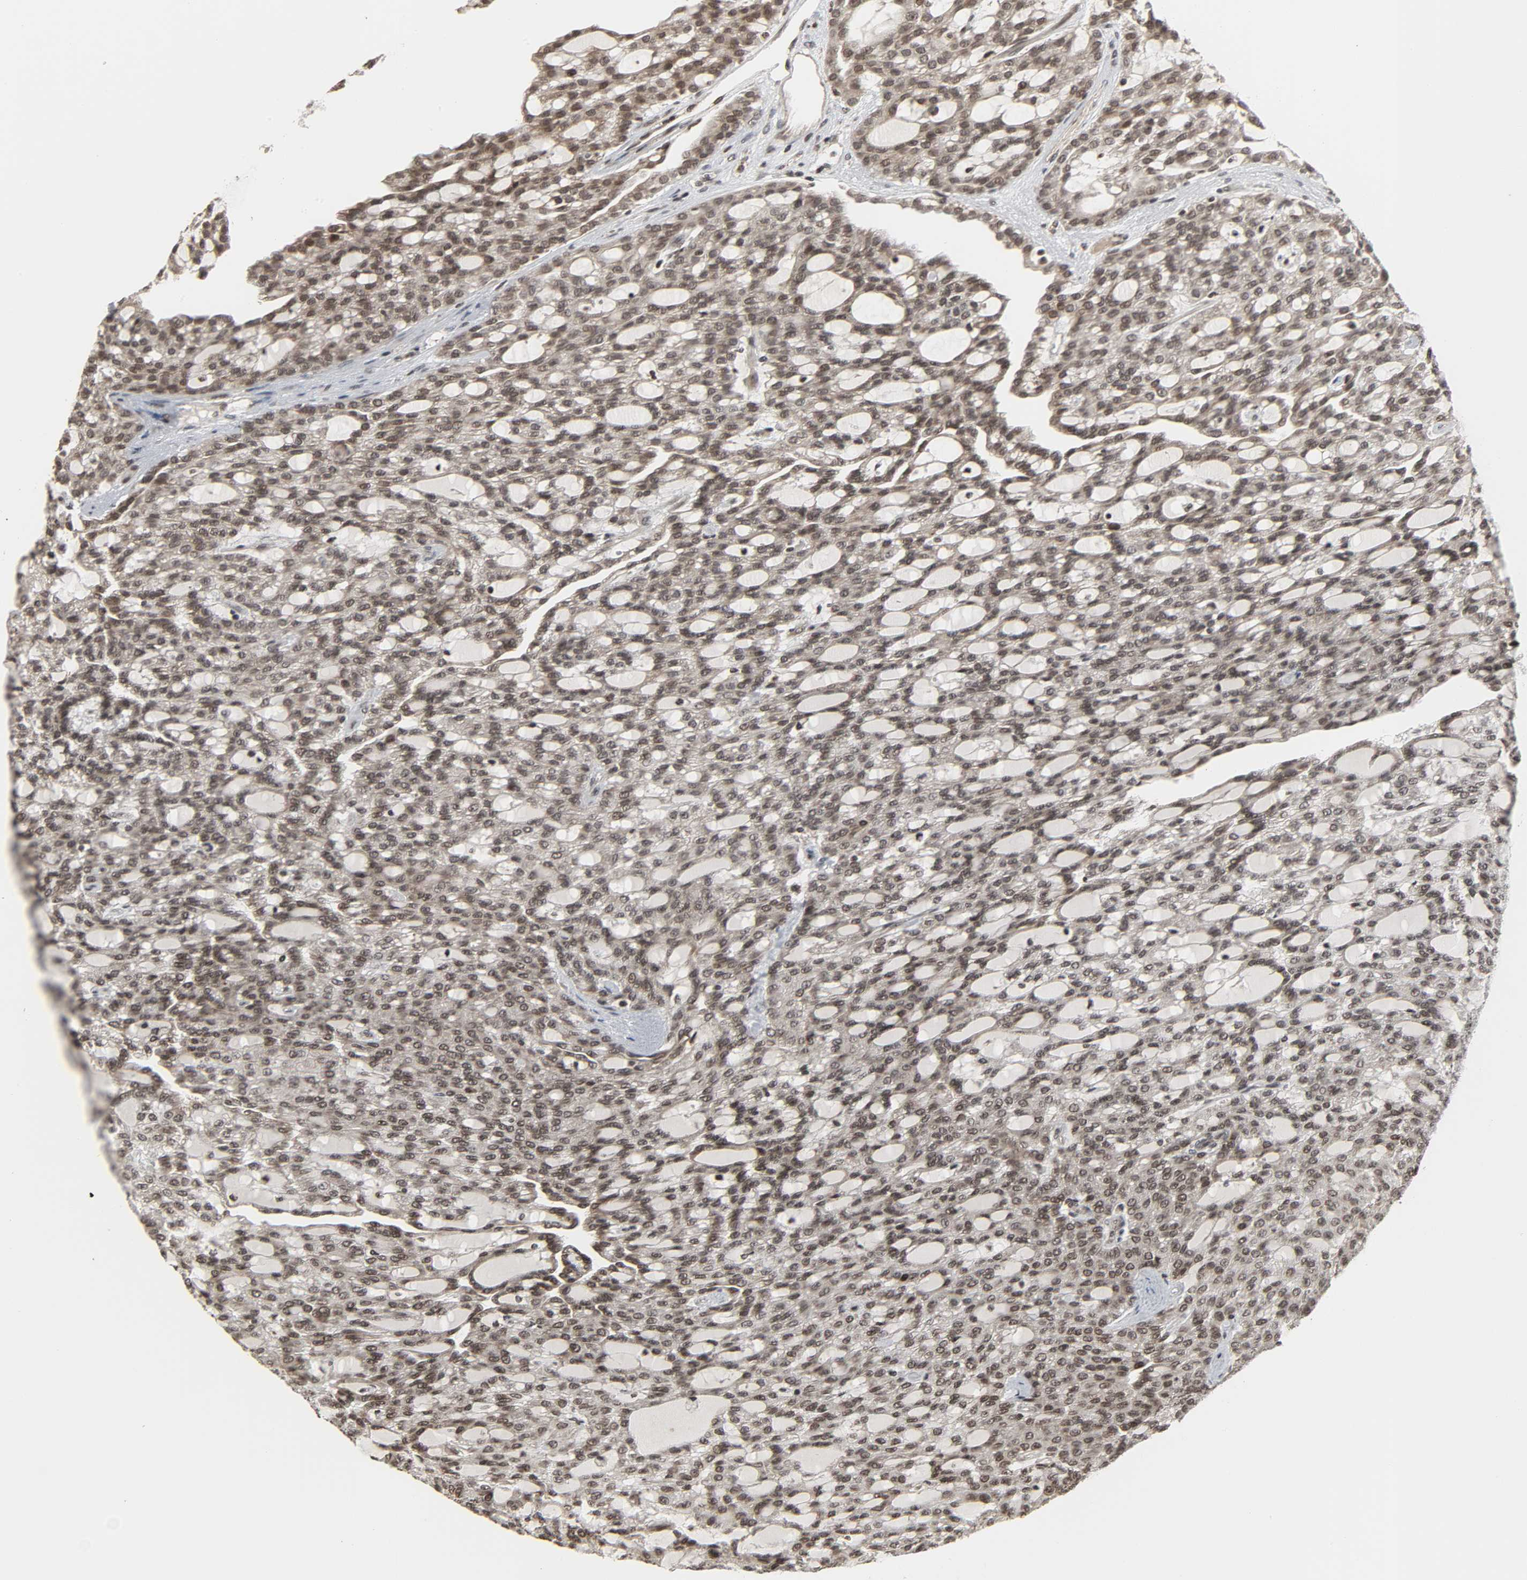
{"staining": {"intensity": "weak", "quantity": "25%-75%", "location": "nuclear"}, "tissue": "renal cancer", "cell_type": "Tumor cells", "image_type": "cancer", "snomed": [{"axis": "morphology", "description": "Adenocarcinoma, NOS"}, {"axis": "topography", "description": "Kidney"}], "caption": "Protein staining exhibits weak nuclear expression in approximately 25%-75% of tumor cells in renal cancer (adenocarcinoma).", "gene": "XRCC1", "patient": {"sex": "male", "age": 63}}